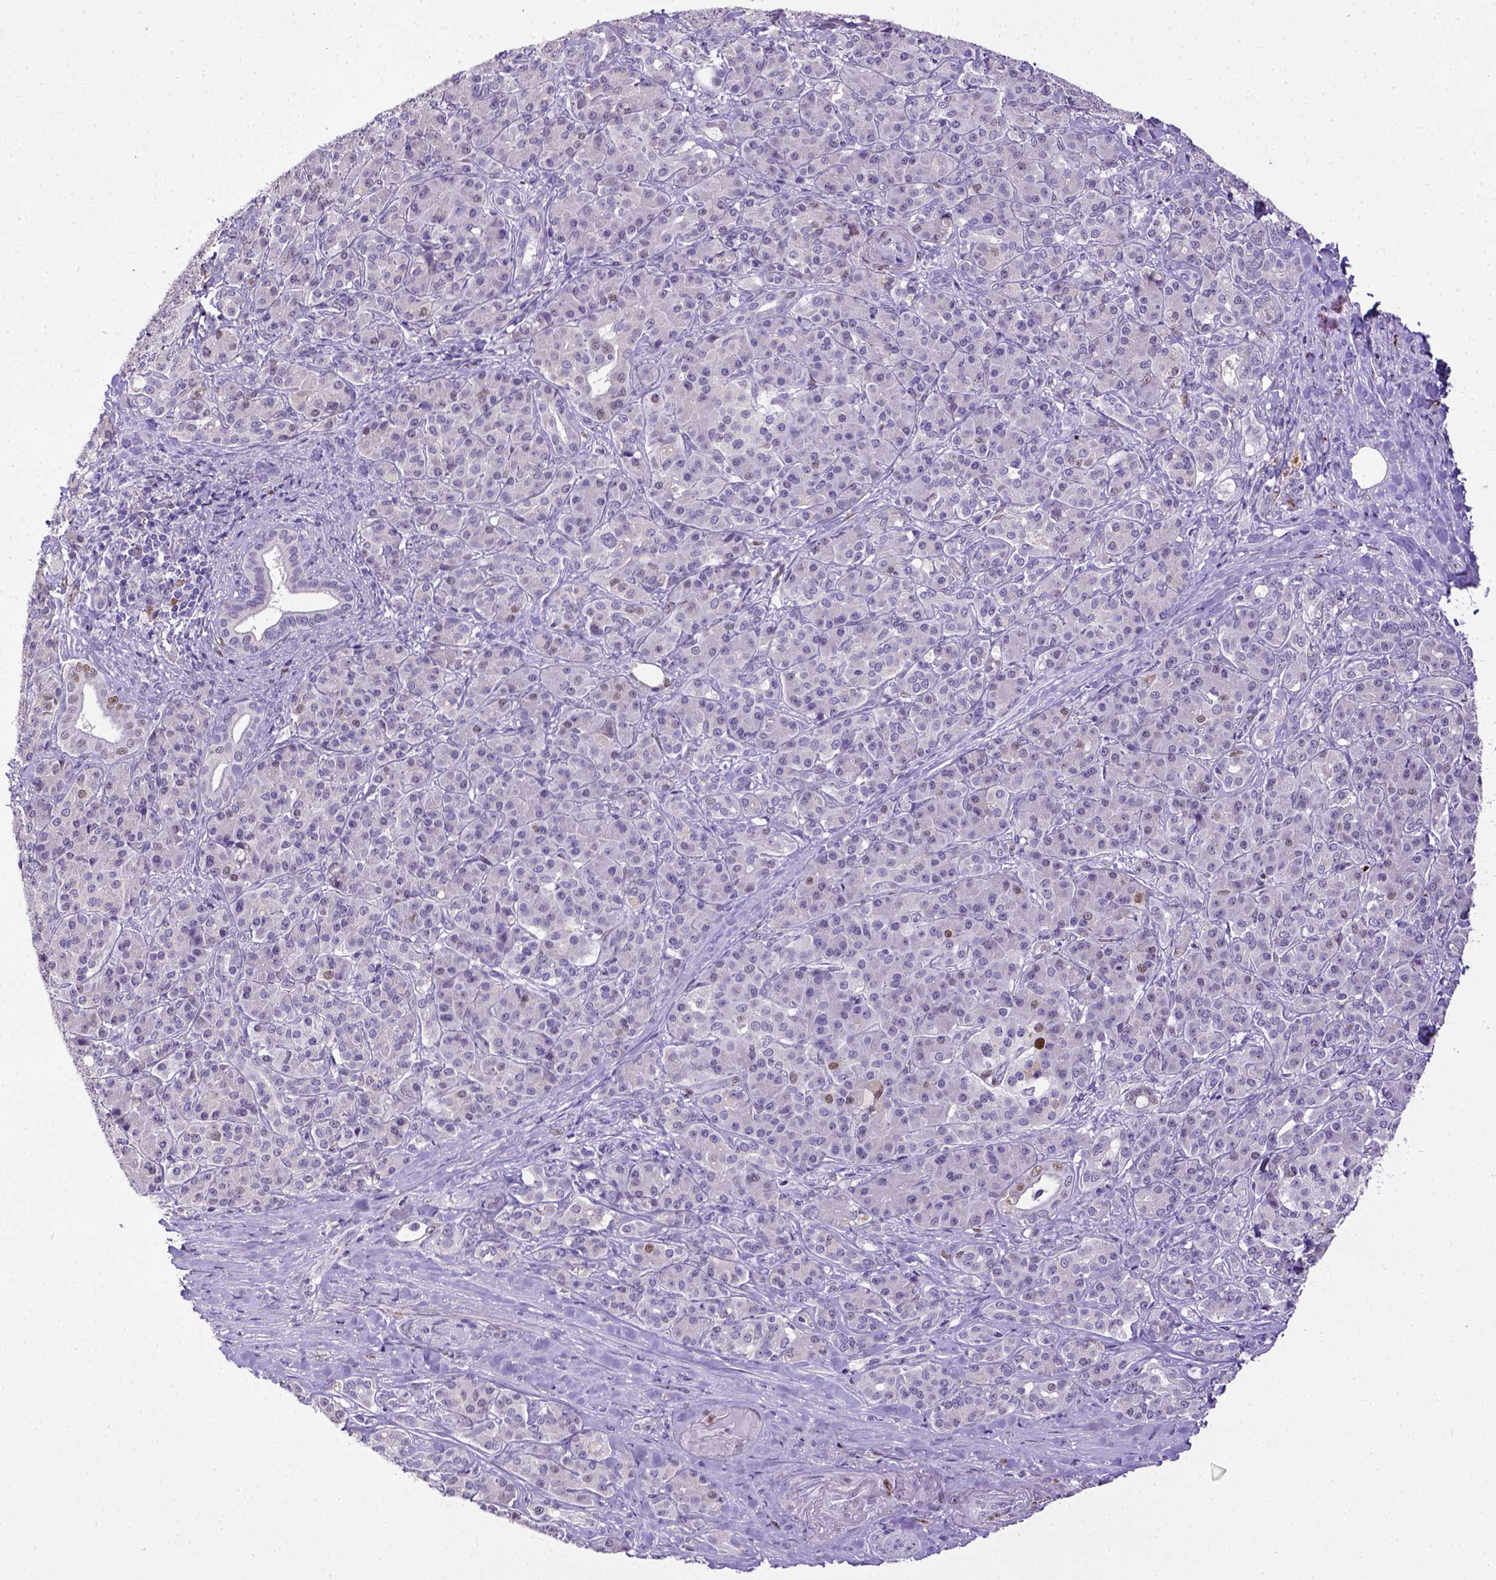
{"staining": {"intensity": "negative", "quantity": "none", "location": "none"}, "tissue": "pancreatic cancer", "cell_type": "Tumor cells", "image_type": "cancer", "snomed": [{"axis": "morphology", "description": "Normal tissue, NOS"}, {"axis": "morphology", "description": "Inflammation, NOS"}, {"axis": "morphology", "description": "Adenocarcinoma, NOS"}, {"axis": "topography", "description": "Pancreas"}], "caption": "The micrograph displays no staining of tumor cells in pancreatic adenocarcinoma.", "gene": "CDKN1A", "patient": {"sex": "male", "age": 57}}